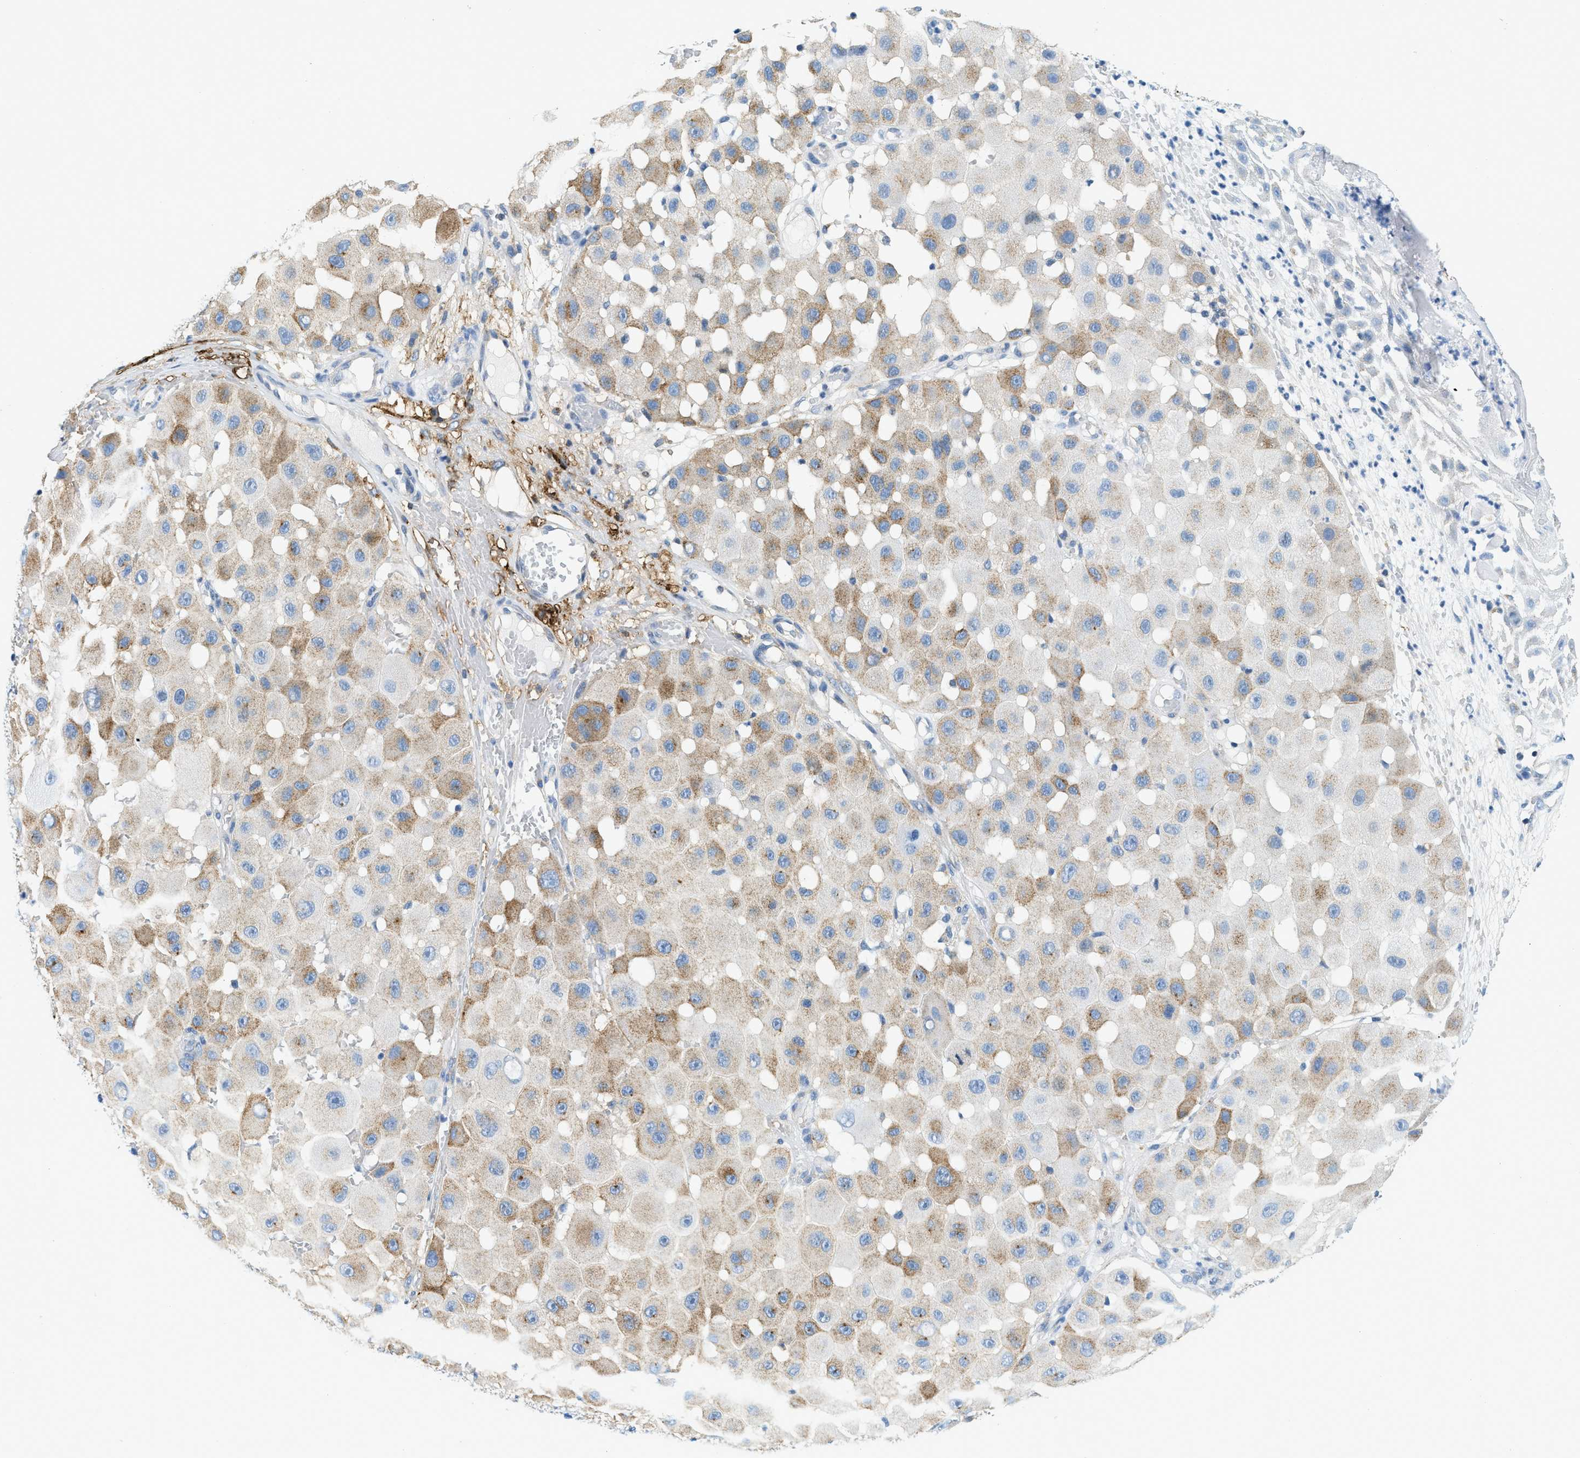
{"staining": {"intensity": "weak", "quantity": "<25%", "location": "cytoplasmic/membranous"}, "tissue": "melanoma", "cell_type": "Tumor cells", "image_type": "cancer", "snomed": [{"axis": "morphology", "description": "Malignant melanoma, NOS"}, {"axis": "topography", "description": "Skin"}], "caption": "There is no significant expression in tumor cells of malignant melanoma.", "gene": "TPSAB1", "patient": {"sex": "female", "age": 81}}